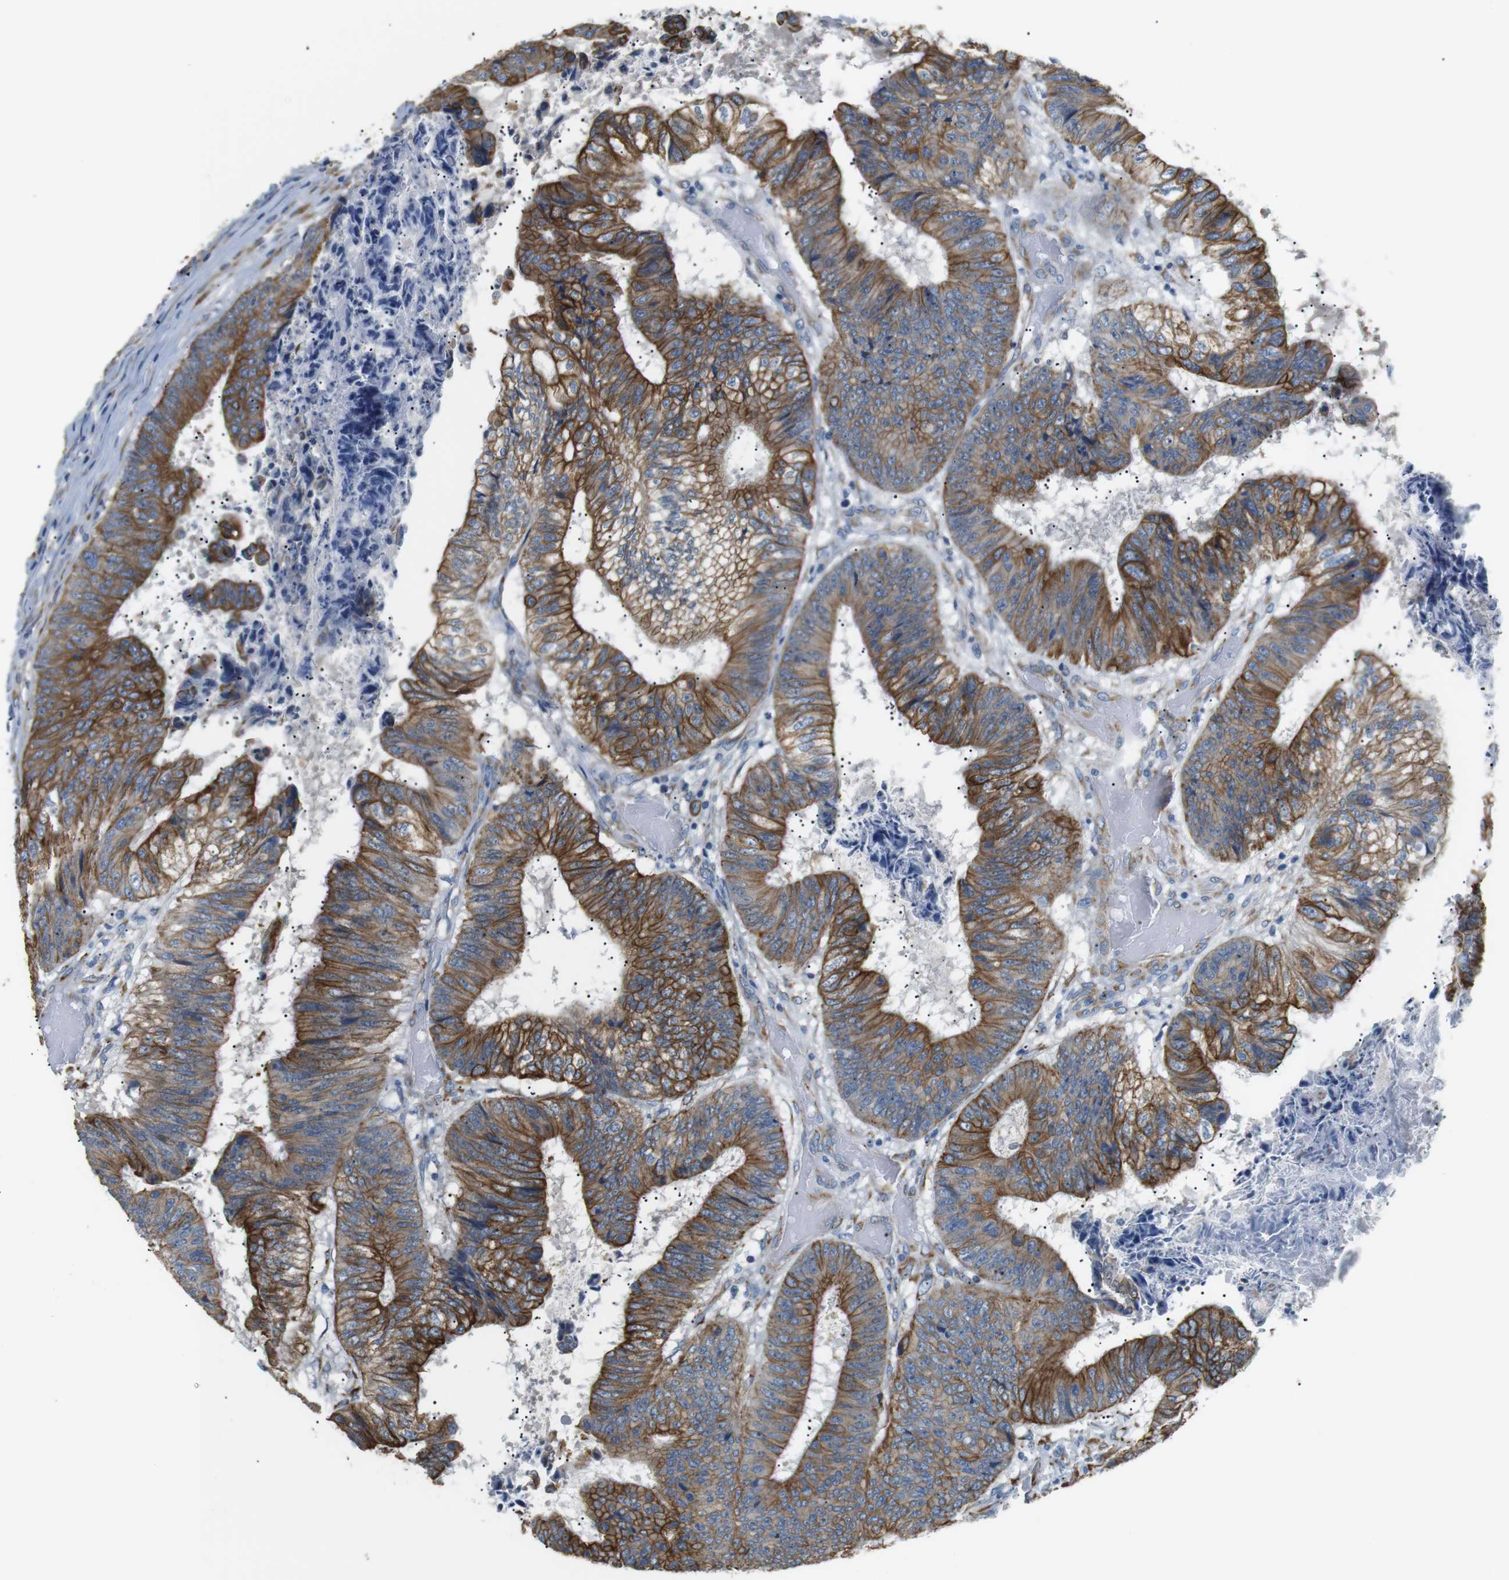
{"staining": {"intensity": "moderate", "quantity": ">75%", "location": "cytoplasmic/membranous"}, "tissue": "colorectal cancer", "cell_type": "Tumor cells", "image_type": "cancer", "snomed": [{"axis": "morphology", "description": "Adenocarcinoma, NOS"}, {"axis": "topography", "description": "Rectum"}], "caption": "Protein staining of colorectal cancer (adenocarcinoma) tissue displays moderate cytoplasmic/membranous expression in approximately >75% of tumor cells.", "gene": "UNC5CL", "patient": {"sex": "male", "age": 72}}